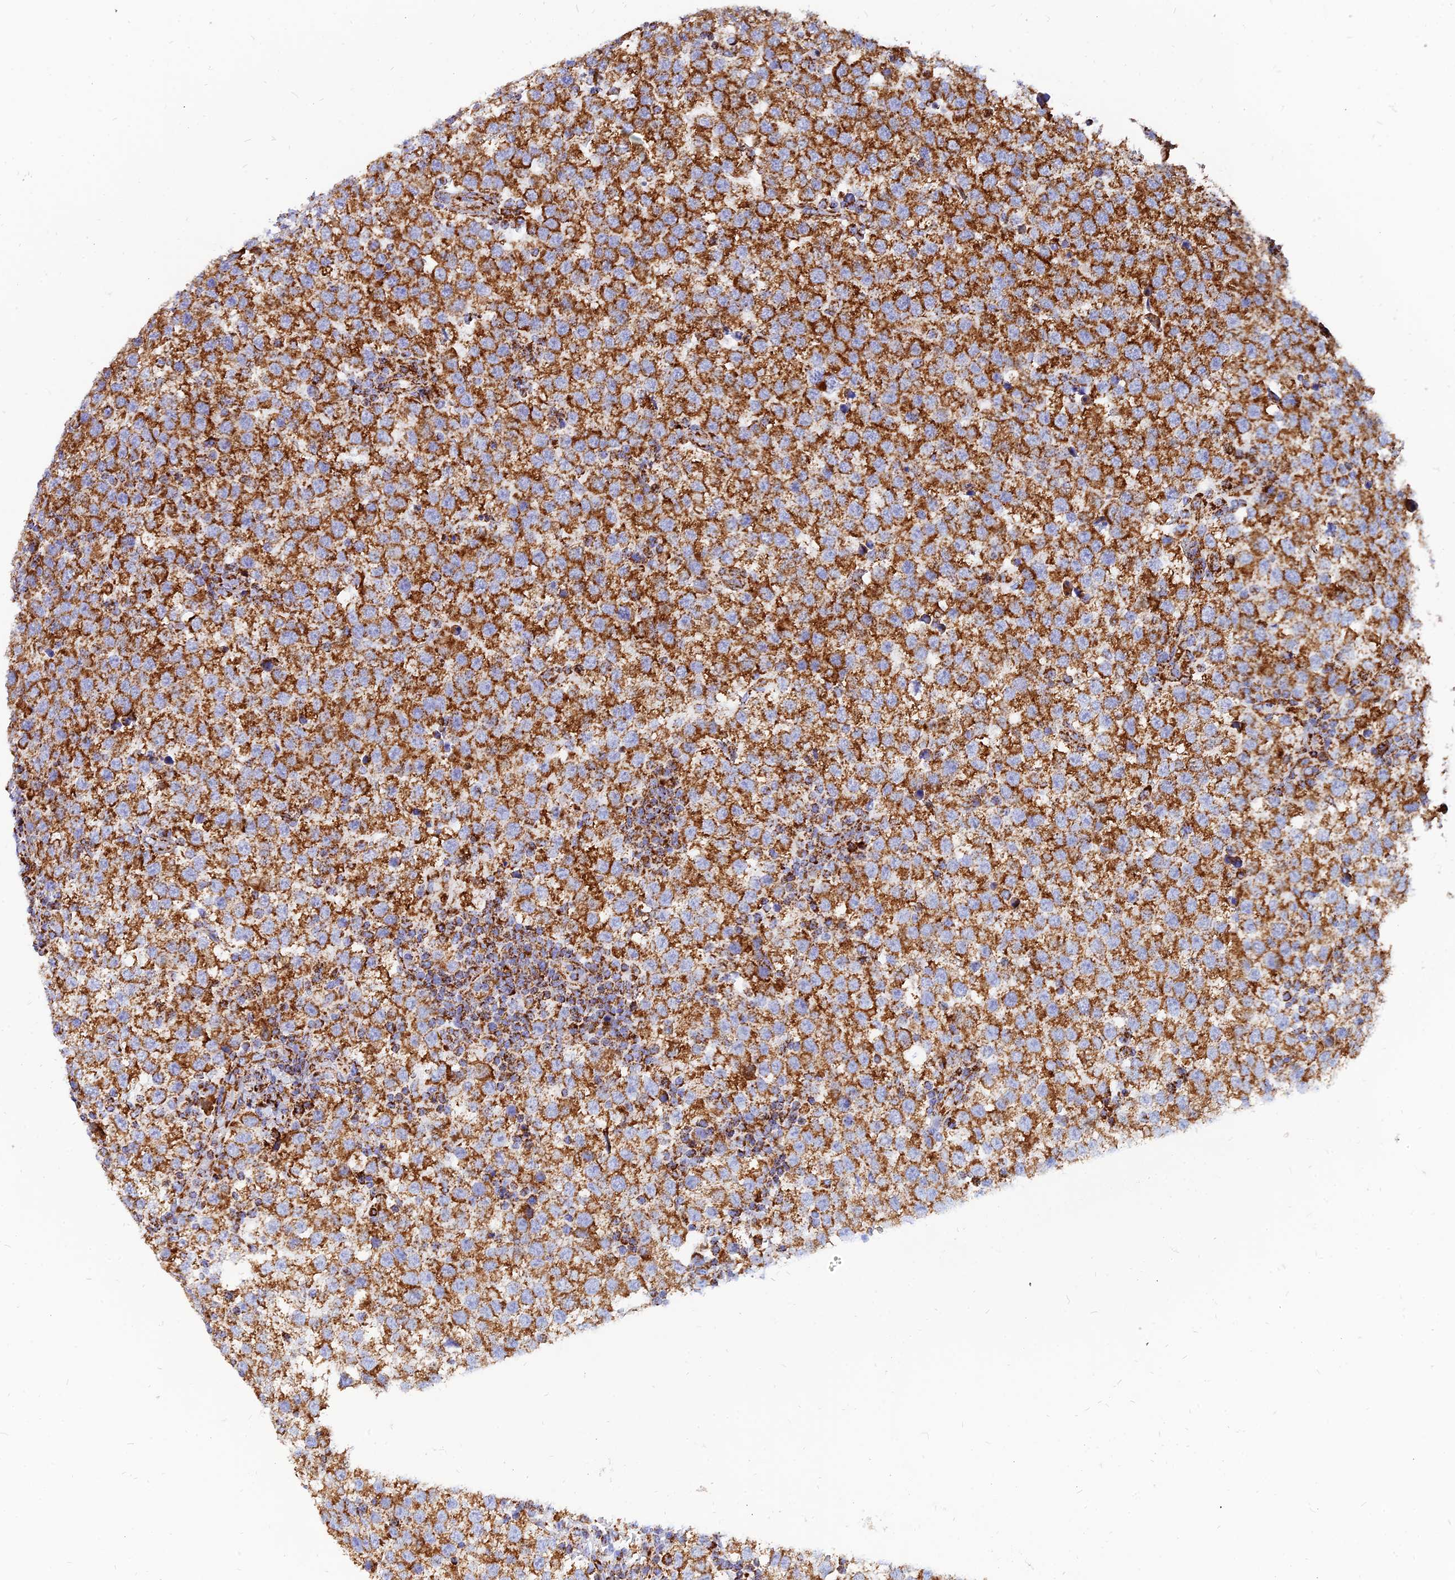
{"staining": {"intensity": "strong", "quantity": ">75%", "location": "cytoplasmic/membranous"}, "tissue": "testis cancer", "cell_type": "Tumor cells", "image_type": "cancer", "snomed": [{"axis": "morphology", "description": "Seminoma, NOS"}, {"axis": "topography", "description": "Testis"}], "caption": "Immunohistochemistry of testis cancer (seminoma) reveals high levels of strong cytoplasmic/membranous staining in approximately >75% of tumor cells.", "gene": "NDUFB6", "patient": {"sex": "male", "age": 34}}